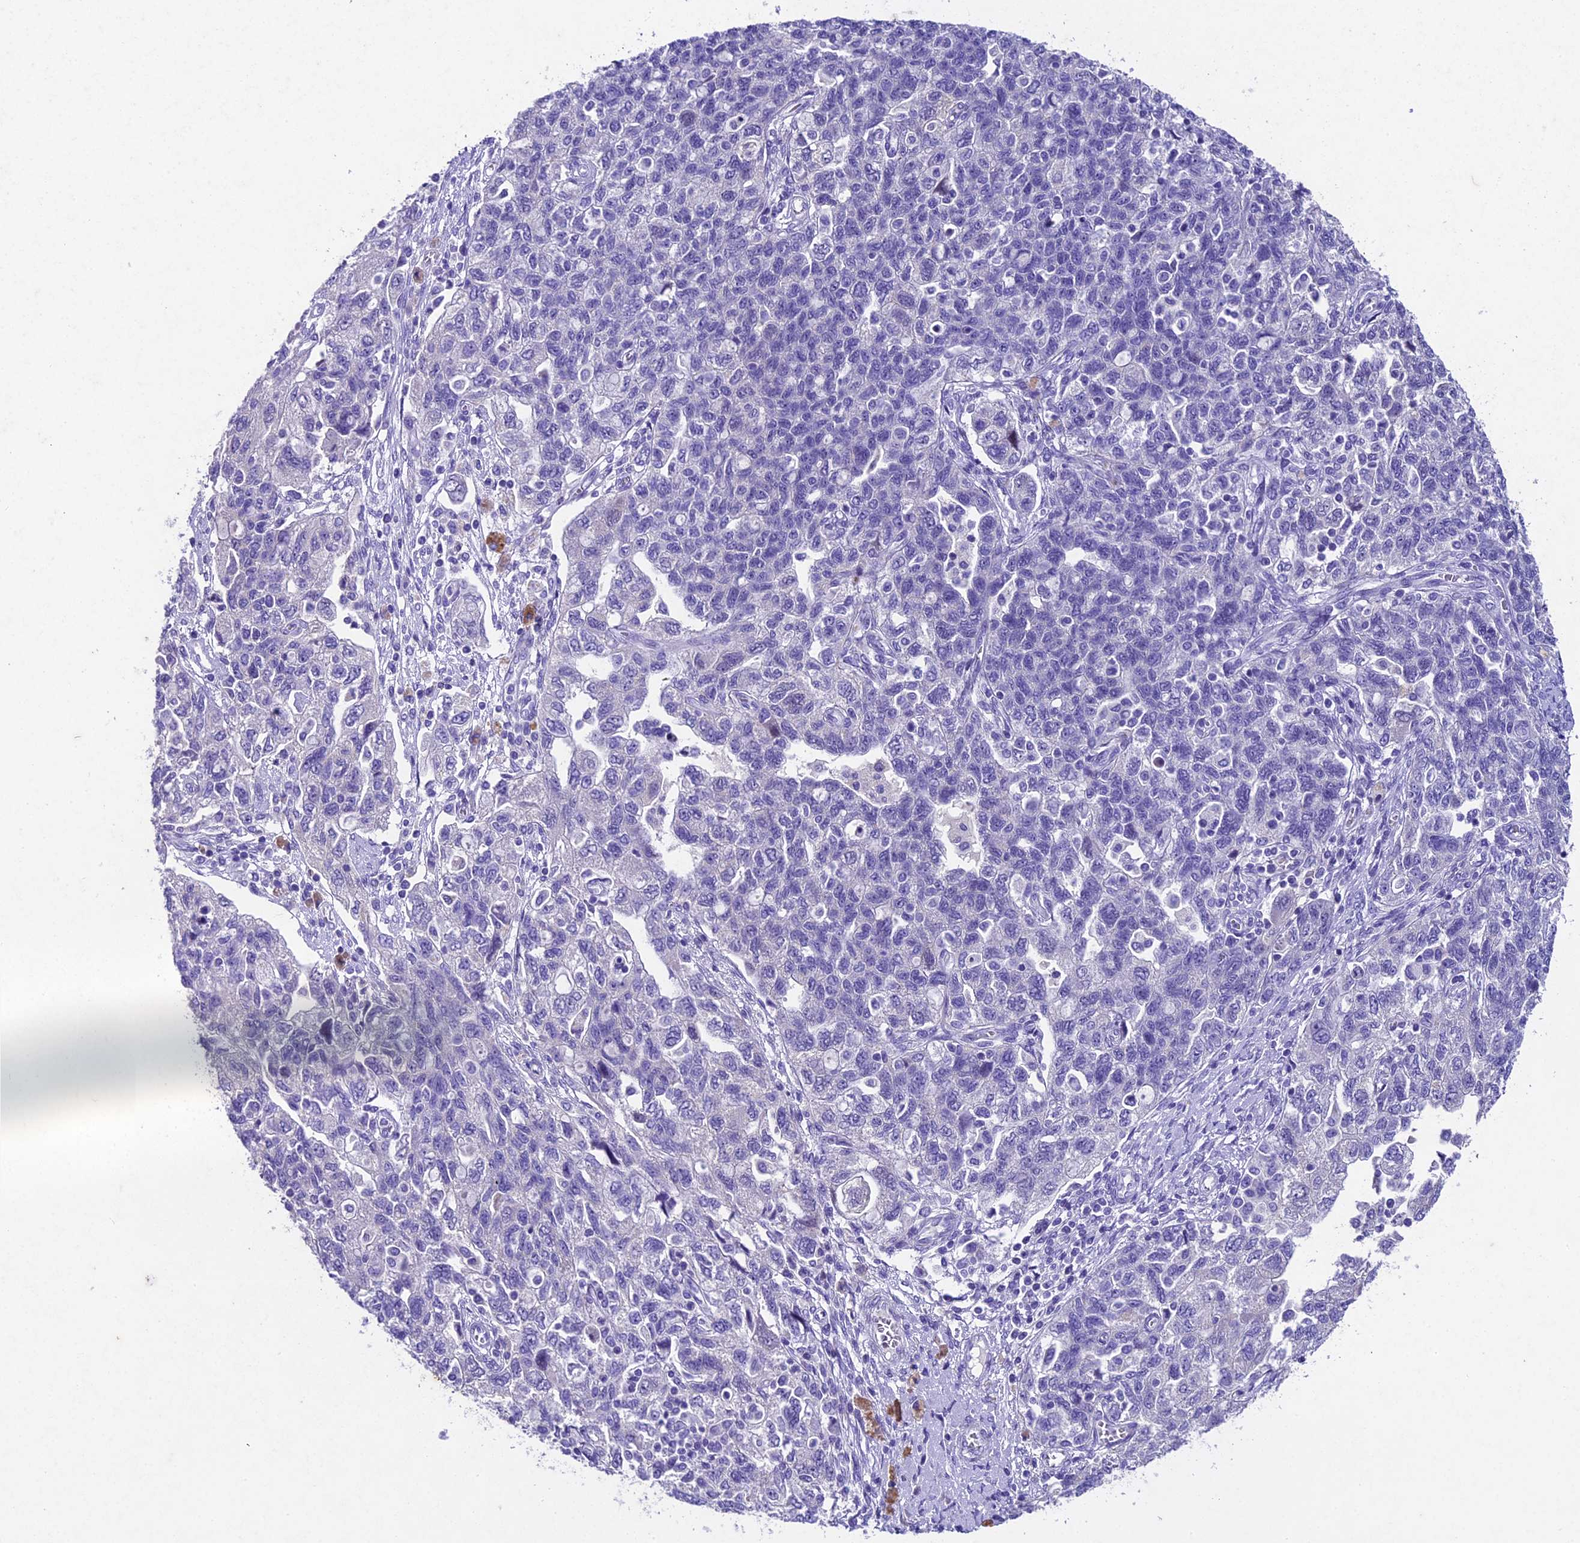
{"staining": {"intensity": "negative", "quantity": "none", "location": "none"}, "tissue": "ovarian cancer", "cell_type": "Tumor cells", "image_type": "cancer", "snomed": [{"axis": "morphology", "description": "Carcinoma, NOS"}, {"axis": "morphology", "description": "Cystadenocarcinoma, serous, NOS"}, {"axis": "topography", "description": "Ovary"}], "caption": "IHC photomicrograph of neoplastic tissue: ovarian cancer (serous cystadenocarcinoma) stained with DAB demonstrates no significant protein positivity in tumor cells. (DAB (3,3'-diaminobenzidine) immunohistochemistry visualized using brightfield microscopy, high magnification).", "gene": "IFT140", "patient": {"sex": "female", "age": 69}}